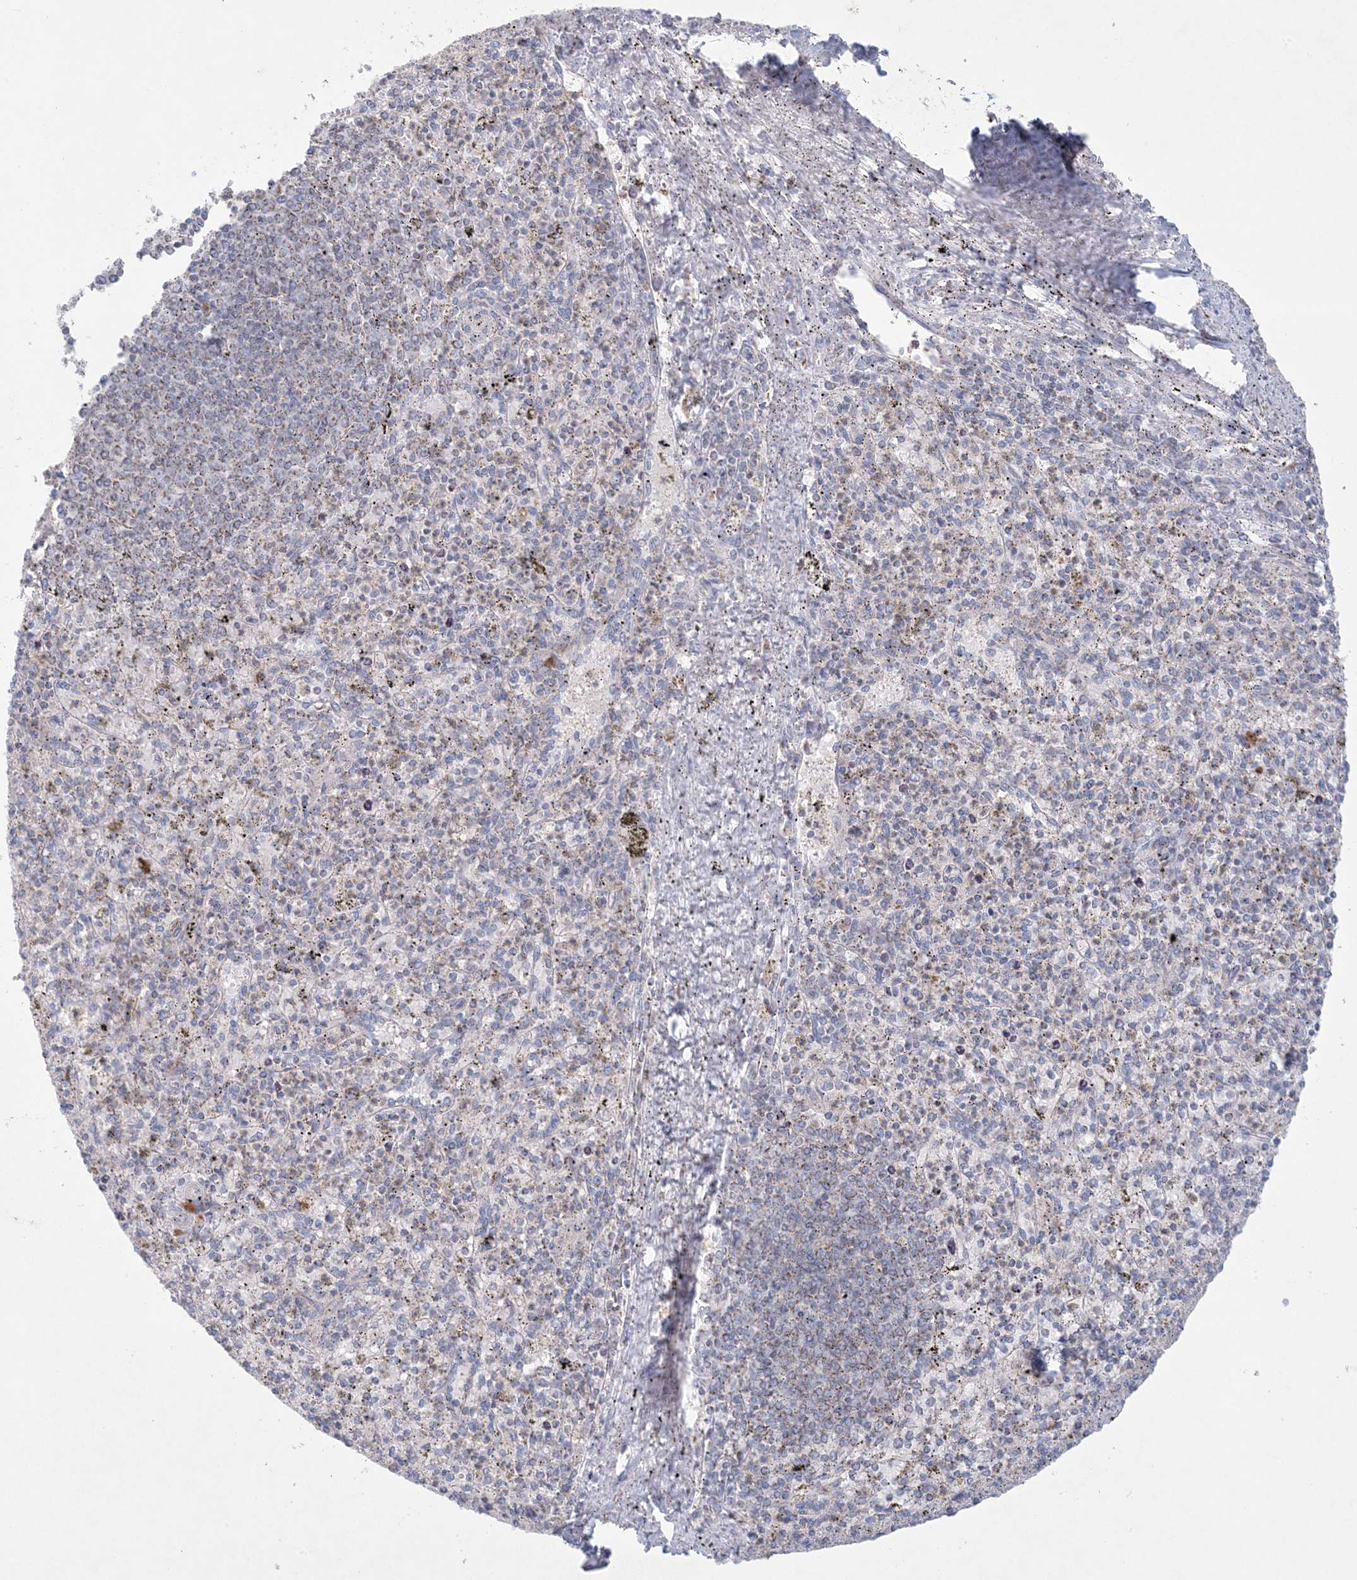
{"staining": {"intensity": "weak", "quantity": "<25%", "location": "cytoplasmic/membranous"}, "tissue": "spleen", "cell_type": "Cells in red pulp", "image_type": "normal", "snomed": [{"axis": "morphology", "description": "Normal tissue, NOS"}, {"axis": "topography", "description": "Spleen"}], "caption": "There is no significant expression in cells in red pulp of spleen. (Brightfield microscopy of DAB (3,3'-diaminobenzidine) immunohistochemistry at high magnification).", "gene": "KCTD6", "patient": {"sex": "male", "age": 72}}